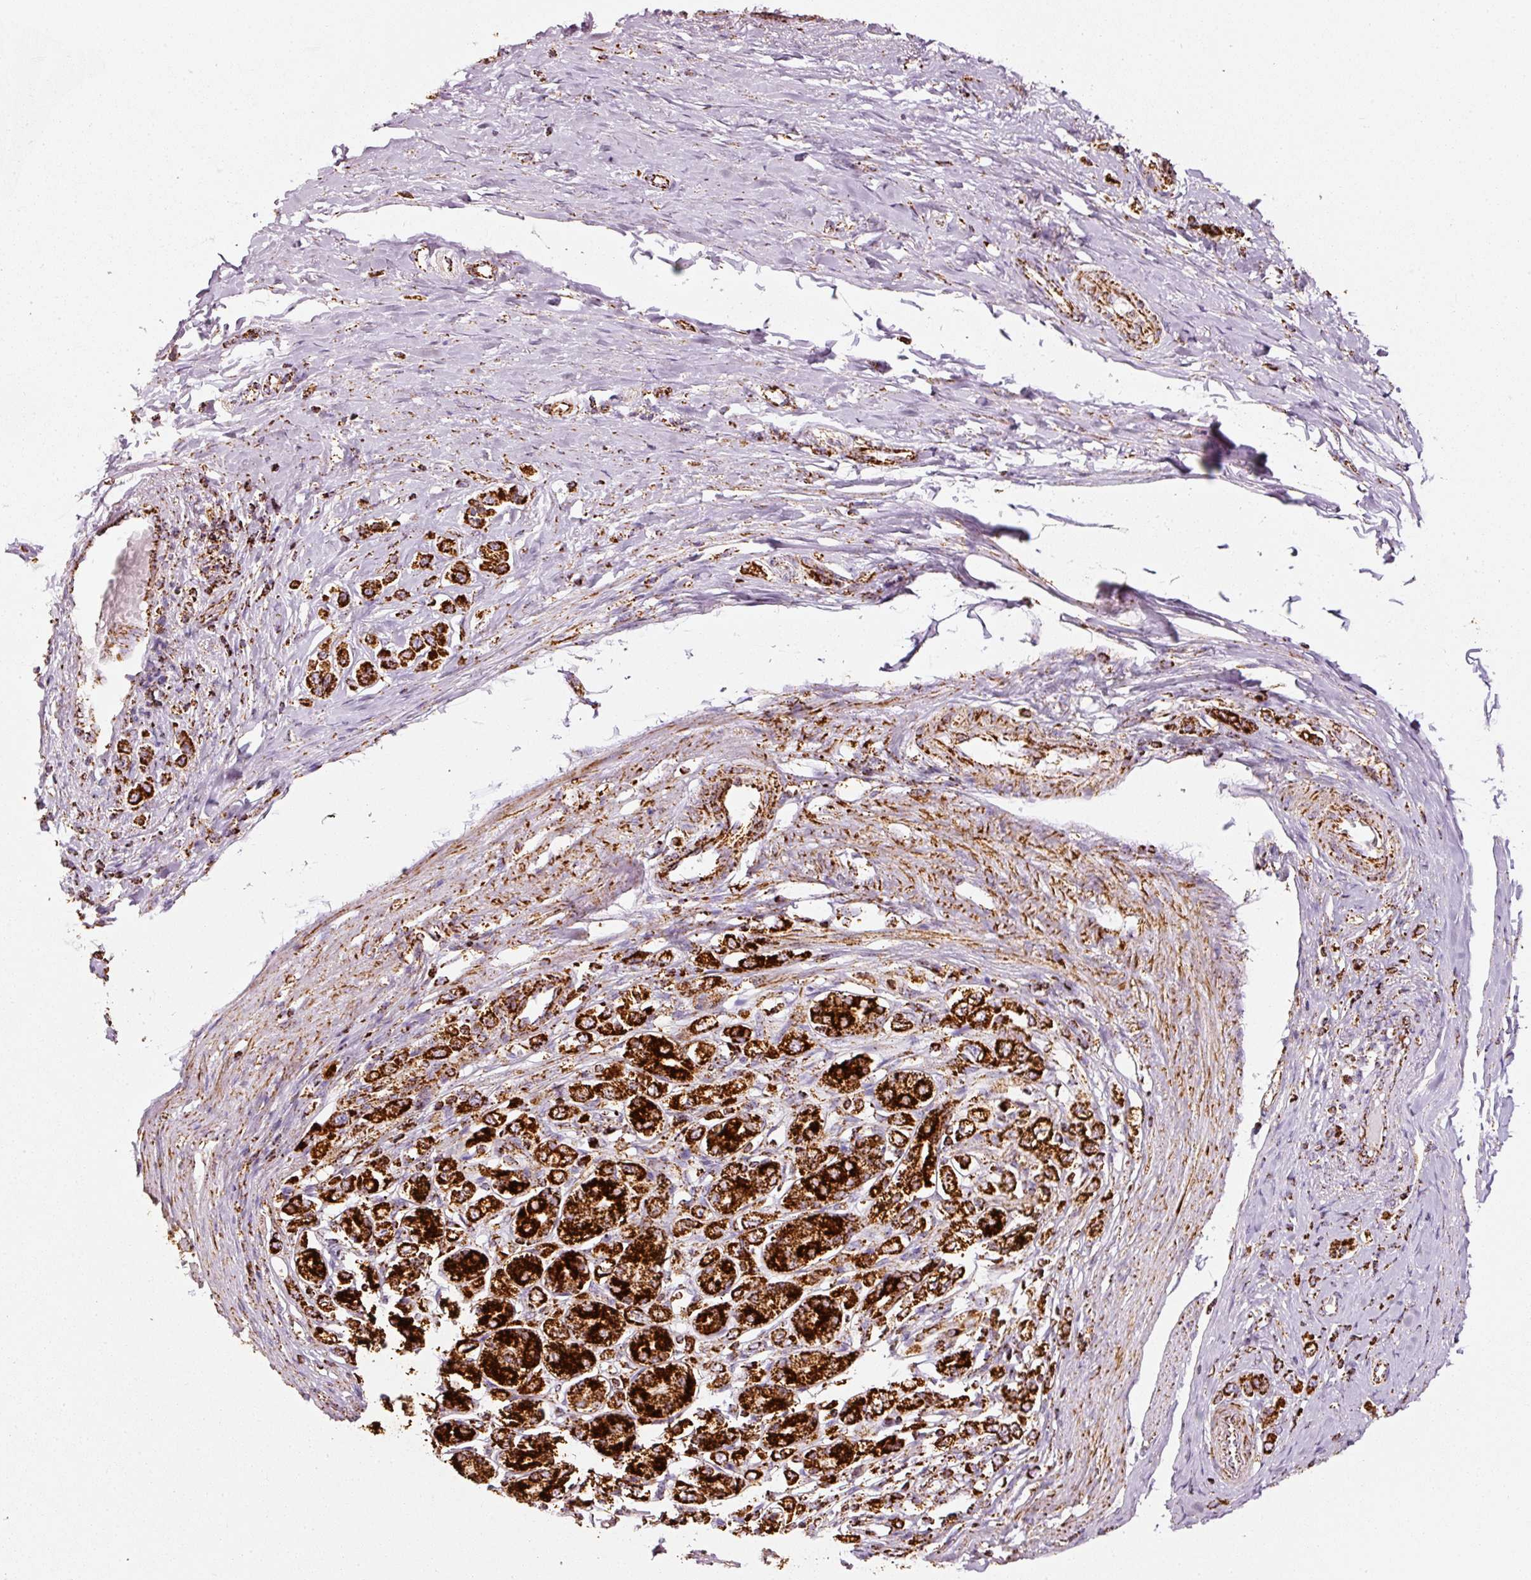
{"staining": {"intensity": "strong", "quantity": ">75%", "location": "cytoplasmic/membranous"}, "tissue": "stomach cancer", "cell_type": "Tumor cells", "image_type": "cancer", "snomed": [{"axis": "morphology", "description": "Adenocarcinoma, NOS"}, {"axis": "topography", "description": "Stomach"}], "caption": "Protein staining of stomach cancer (adenocarcinoma) tissue shows strong cytoplasmic/membranous positivity in approximately >75% of tumor cells. The staining was performed using DAB (3,3'-diaminobenzidine) to visualize the protein expression in brown, while the nuclei were stained in blue with hematoxylin (Magnification: 20x).", "gene": "MT-CO2", "patient": {"sex": "female", "age": 65}}